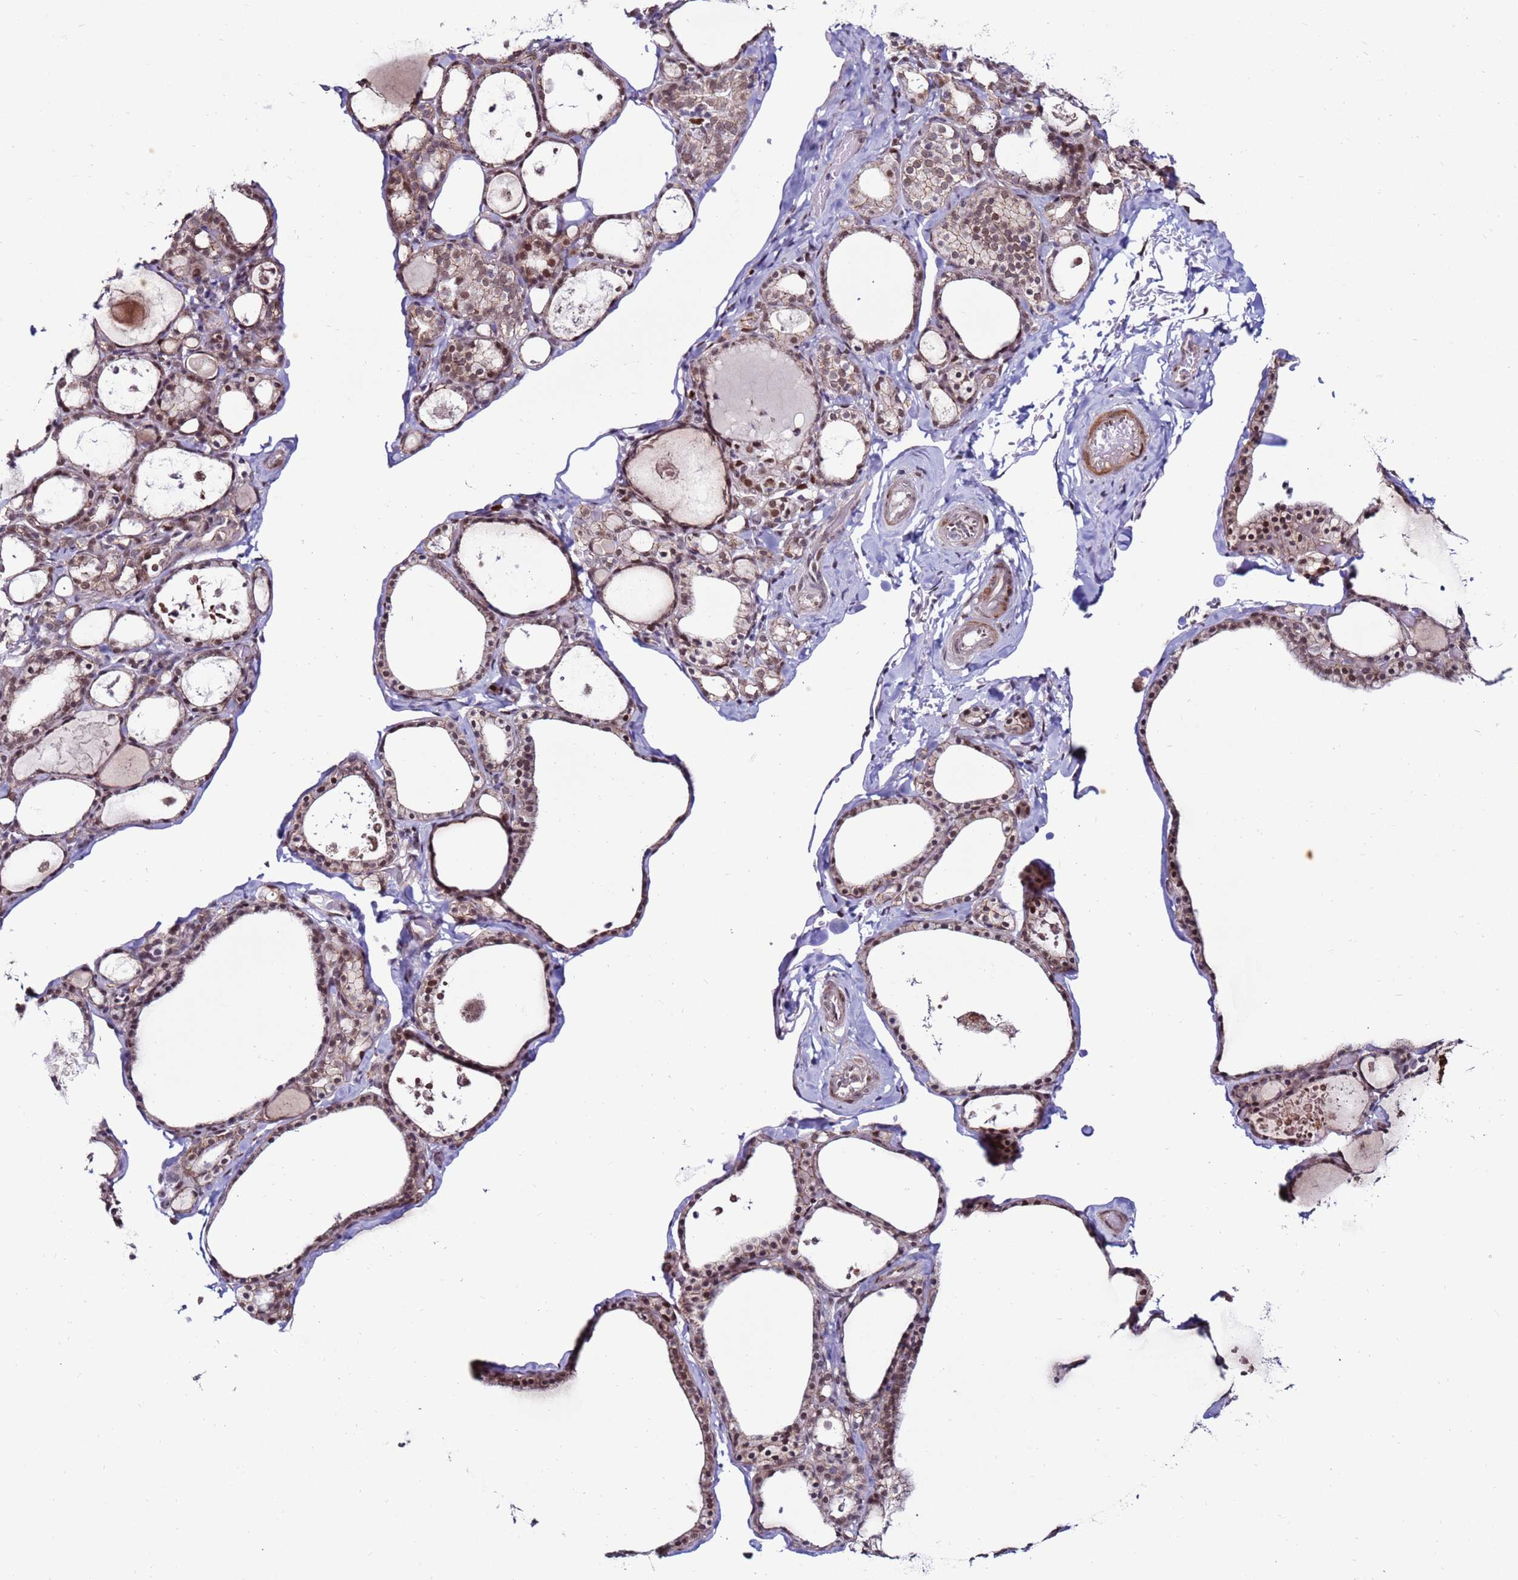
{"staining": {"intensity": "weak", "quantity": ">75%", "location": "cytoplasmic/membranous,nuclear"}, "tissue": "thyroid gland", "cell_type": "Glandular cells", "image_type": "normal", "snomed": [{"axis": "morphology", "description": "Normal tissue, NOS"}, {"axis": "topography", "description": "Thyroid gland"}], "caption": "Approximately >75% of glandular cells in benign thyroid gland exhibit weak cytoplasmic/membranous,nuclear protein expression as visualized by brown immunohistochemical staining.", "gene": "KPNA4", "patient": {"sex": "male", "age": 56}}